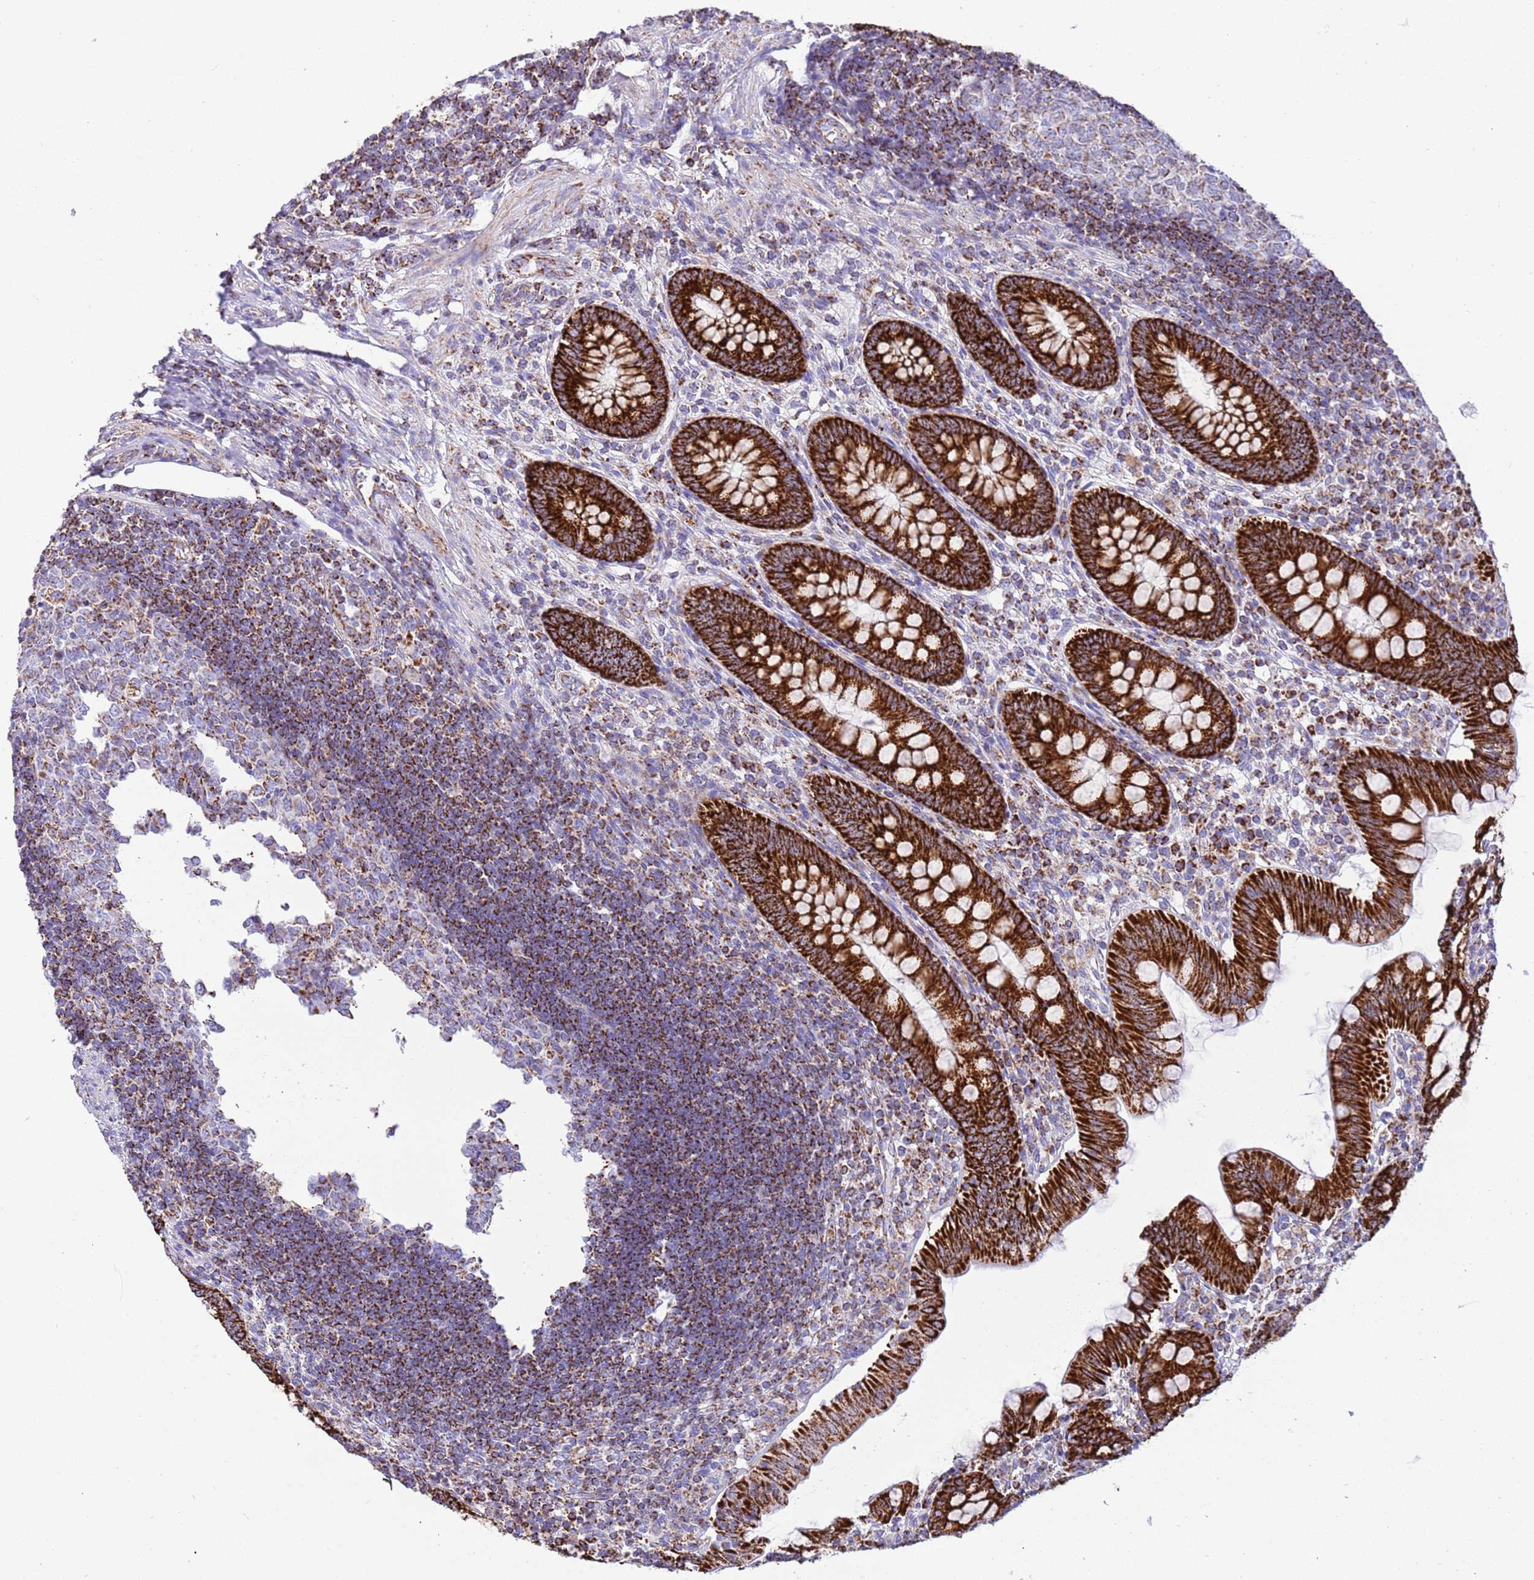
{"staining": {"intensity": "strong", "quantity": ">75%", "location": "cytoplasmic/membranous"}, "tissue": "appendix", "cell_type": "Glandular cells", "image_type": "normal", "snomed": [{"axis": "morphology", "description": "Normal tissue, NOS"}, {"axis": "topography", "description": "Appendix"}], "caption": "An immunohistochemistry (IHC) micrograph of unremarkable tissue is shown. Protein staining in brown highlights strong cytoplasmic/membranous positivity in appendix within glandular cells.", "gene": "SUCLG2", "patient": {"sex": "male", "age": 14}}